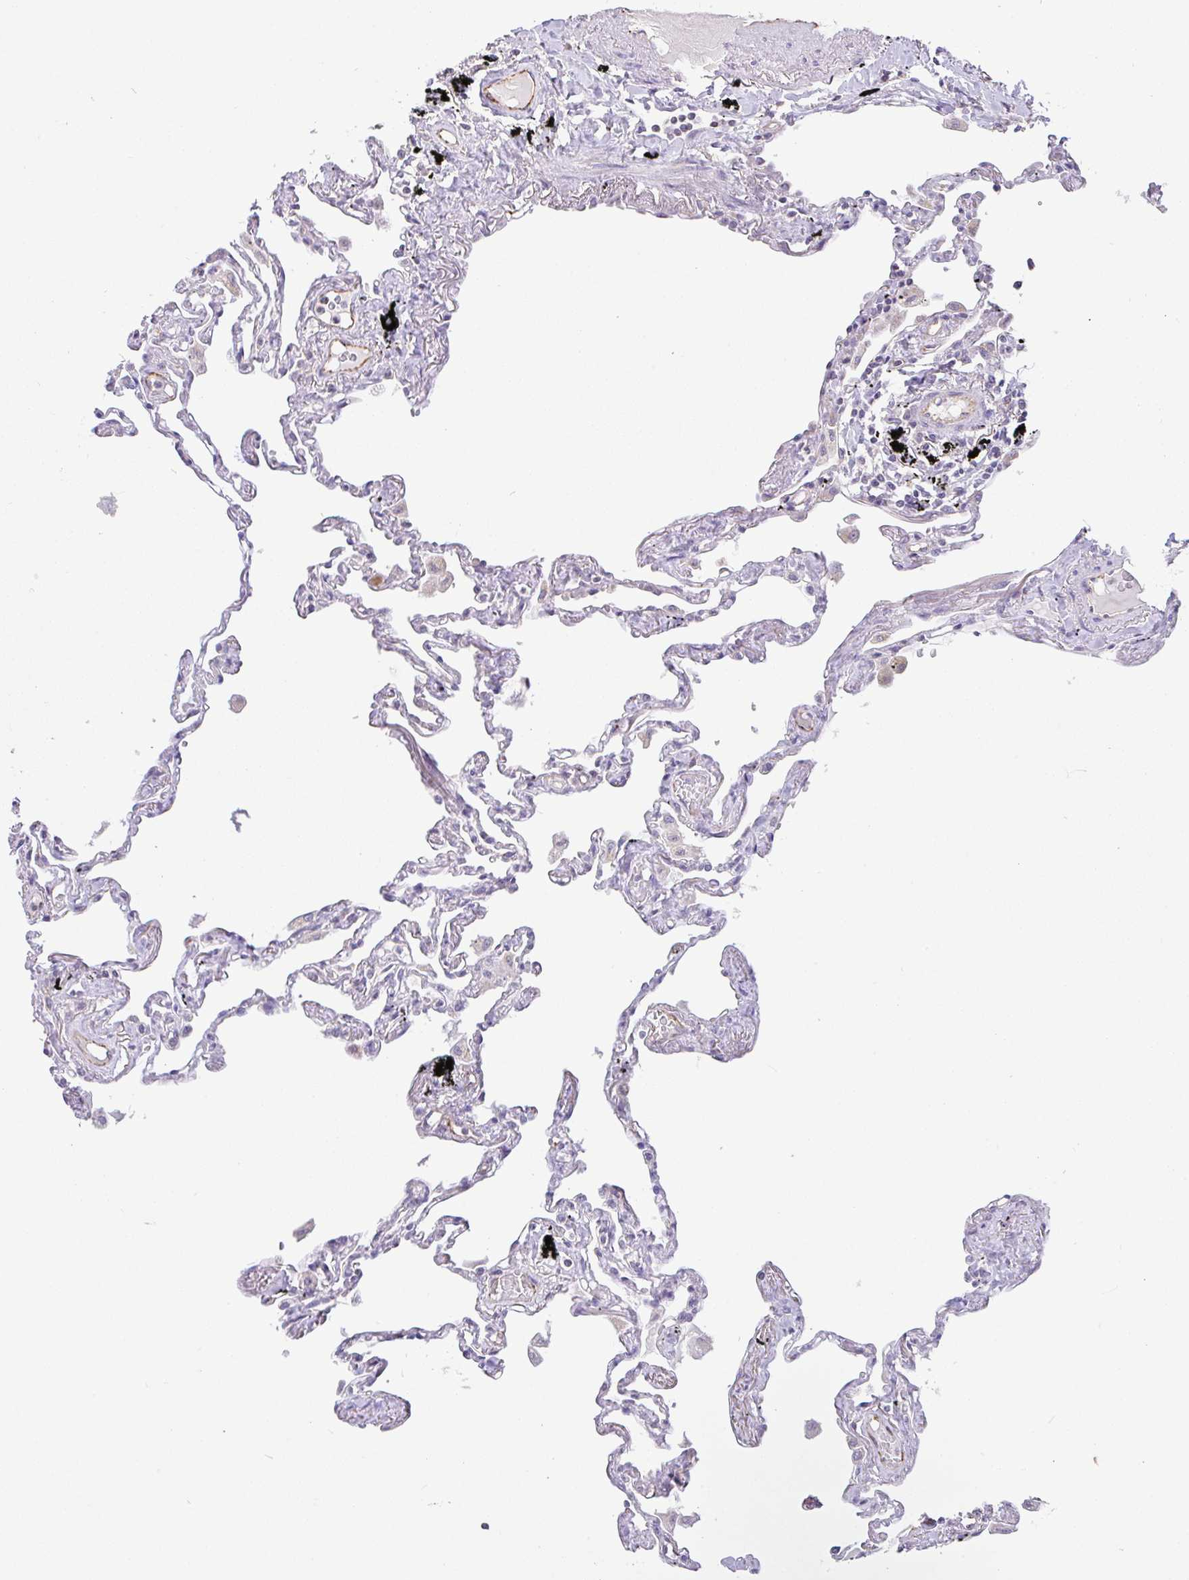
{"staining": {"intensity": "negative", "quantity": "none", "location": "none"}, "tissue": "lung", "cell_type": "Alveolar cells", "image_type": "normal", "snomed": [{"axis": "morphology", "description": "Normal tissue, NOS"}, {"axis": "topography", "description": "Lung"}], "caption": "A high-resolution micrograph shows immunohistochemistry staining of normal lung, which demonstrates no significant staining in alveolar cells.", "gene": "PLCD4", "patient": {"sex": "female", "age": 67}}